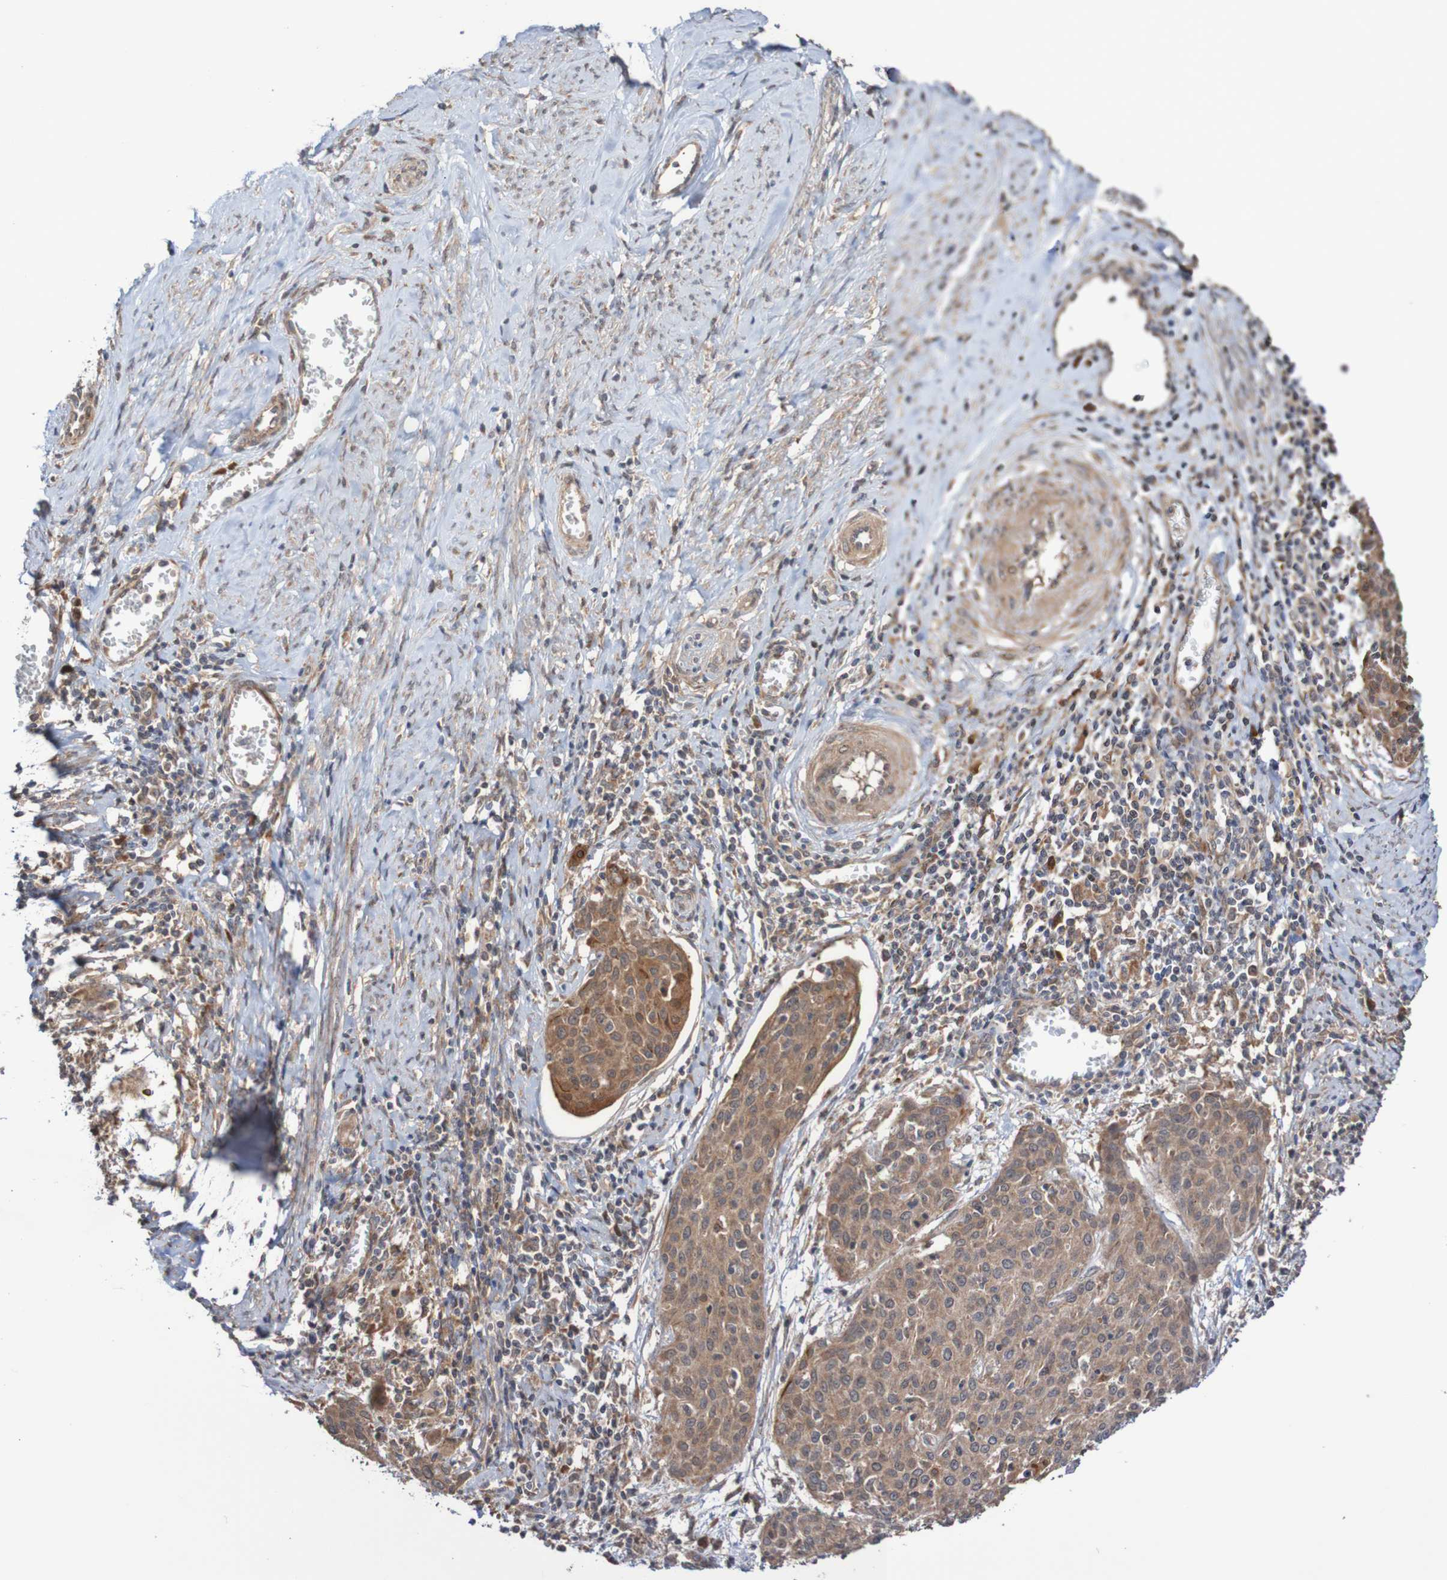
{"staining": {"intensity": "moderate", "quantity": ">75%", "location": "cytoplasmic/membranous"}, "tissue": "cervical cancer", "cell_type": "Tumor cells", "image_type": "cancer", "snomed": [{"axis": "morphology", "description": "Squamous cell carcinoma, NOS"}, {"axis": "topography", "description": "Cervix"}], "caption": "This image exhibits immunohistochemistry (IHC) staining of human cervical squamous cell carcinoma, with medium moderate cytoplasmic/membranous expression in approximately >75% of tumor cells.", "gene": "PHPT1", "patient": {"sex": "female", "age": 38}}